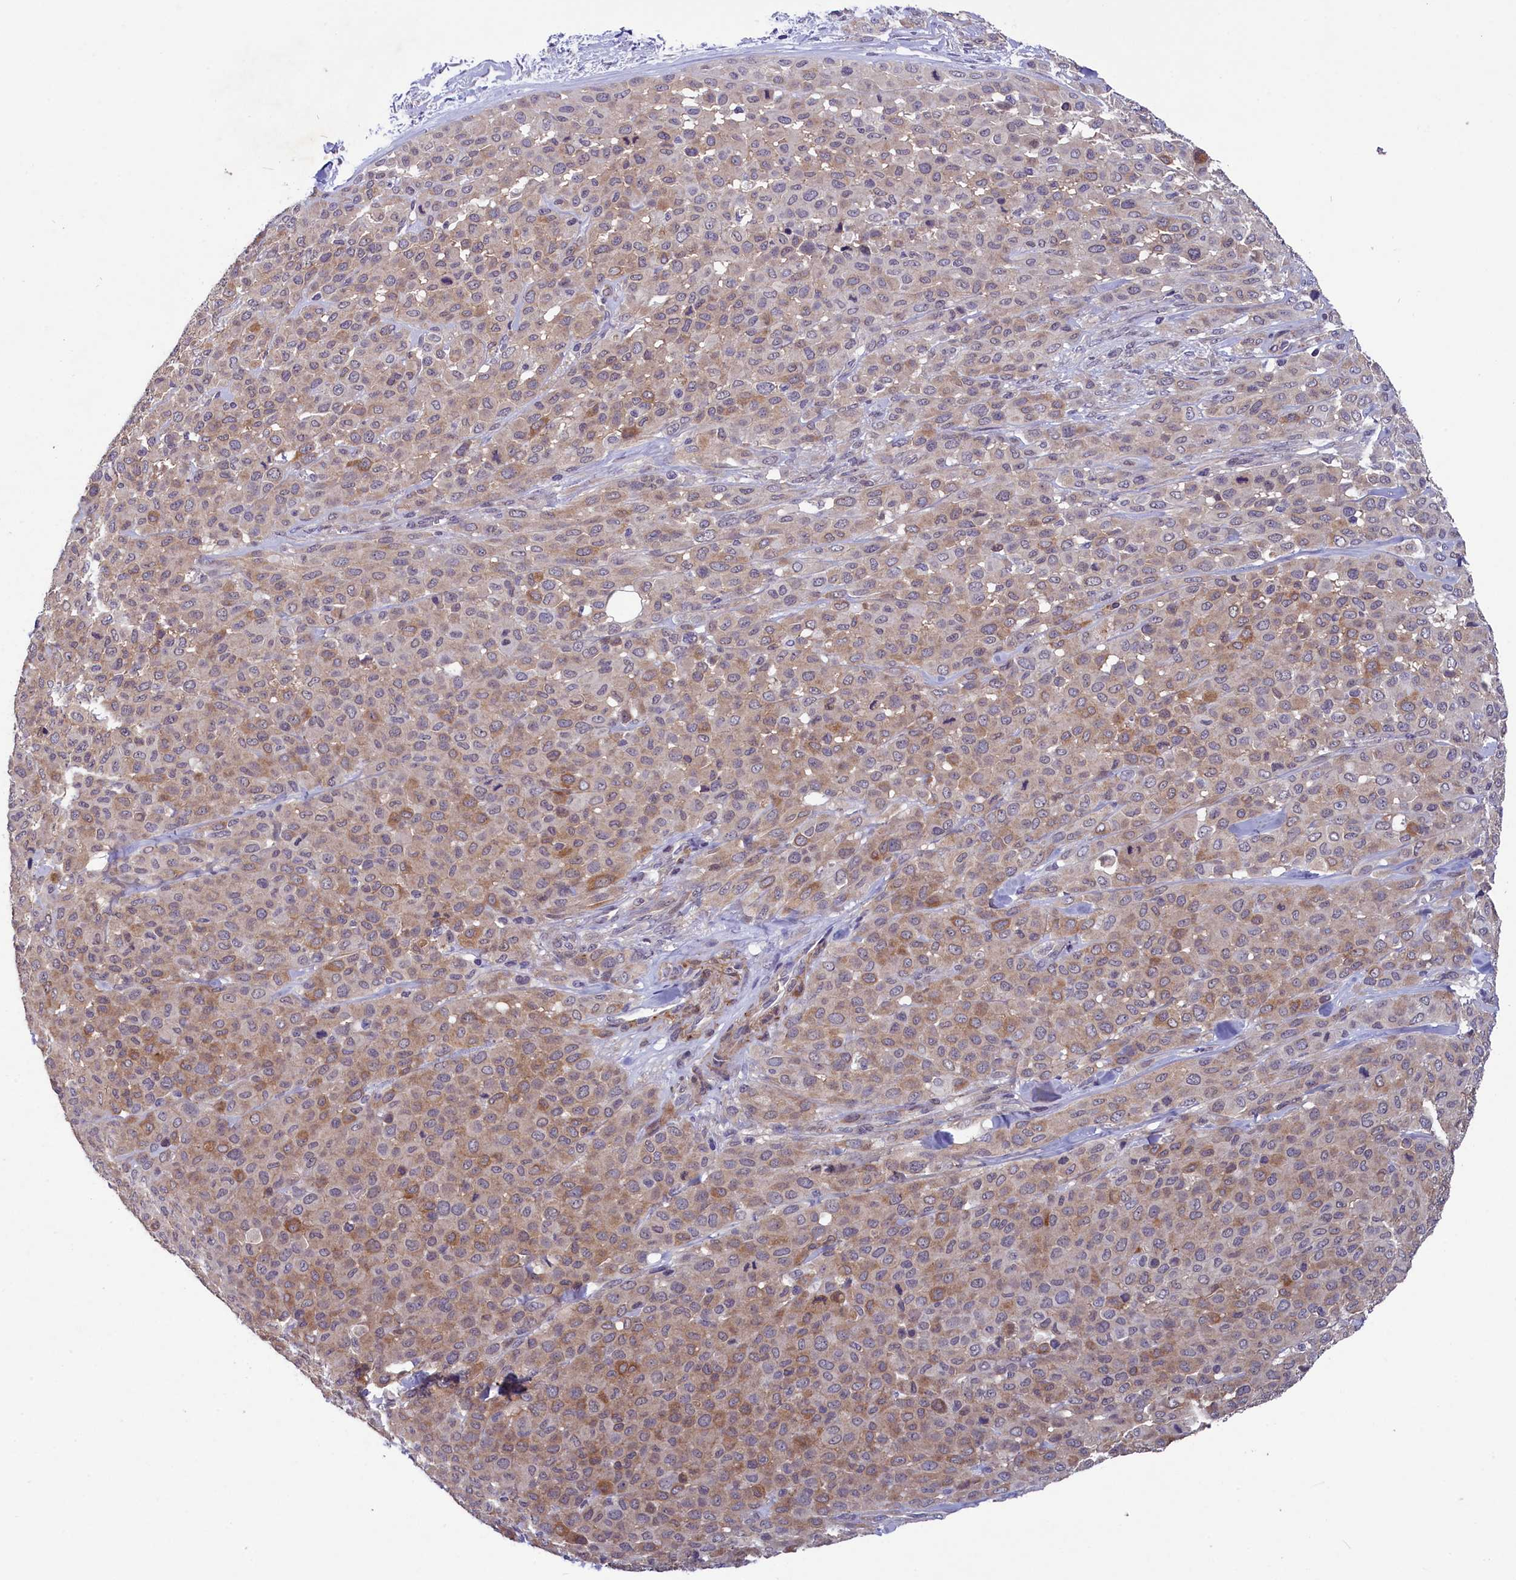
{"staining": {"intensity": "moderate", "quantity": ">75%", "location": "cytoplasmic/membranous"}, "tissue": "melanoma", "cell_type": "Tumor cells", "image_type": "cancer", "snomed": [{"axis": "morphology", "description": "Malignant melanoma, Metastatic site"}, {"axis": "topography", "description": "Skin"}], "caption": "Melanoma was stained to show a protein in brown. There is medium levels of moderate cytoplasmic/membranous expression in approximately >75% of tumor cells. (Brightfield microscopy of DAB IHC at high magnification).", "gene": "SLC39A6", "patient": {"sex": "female", "age": 81}}